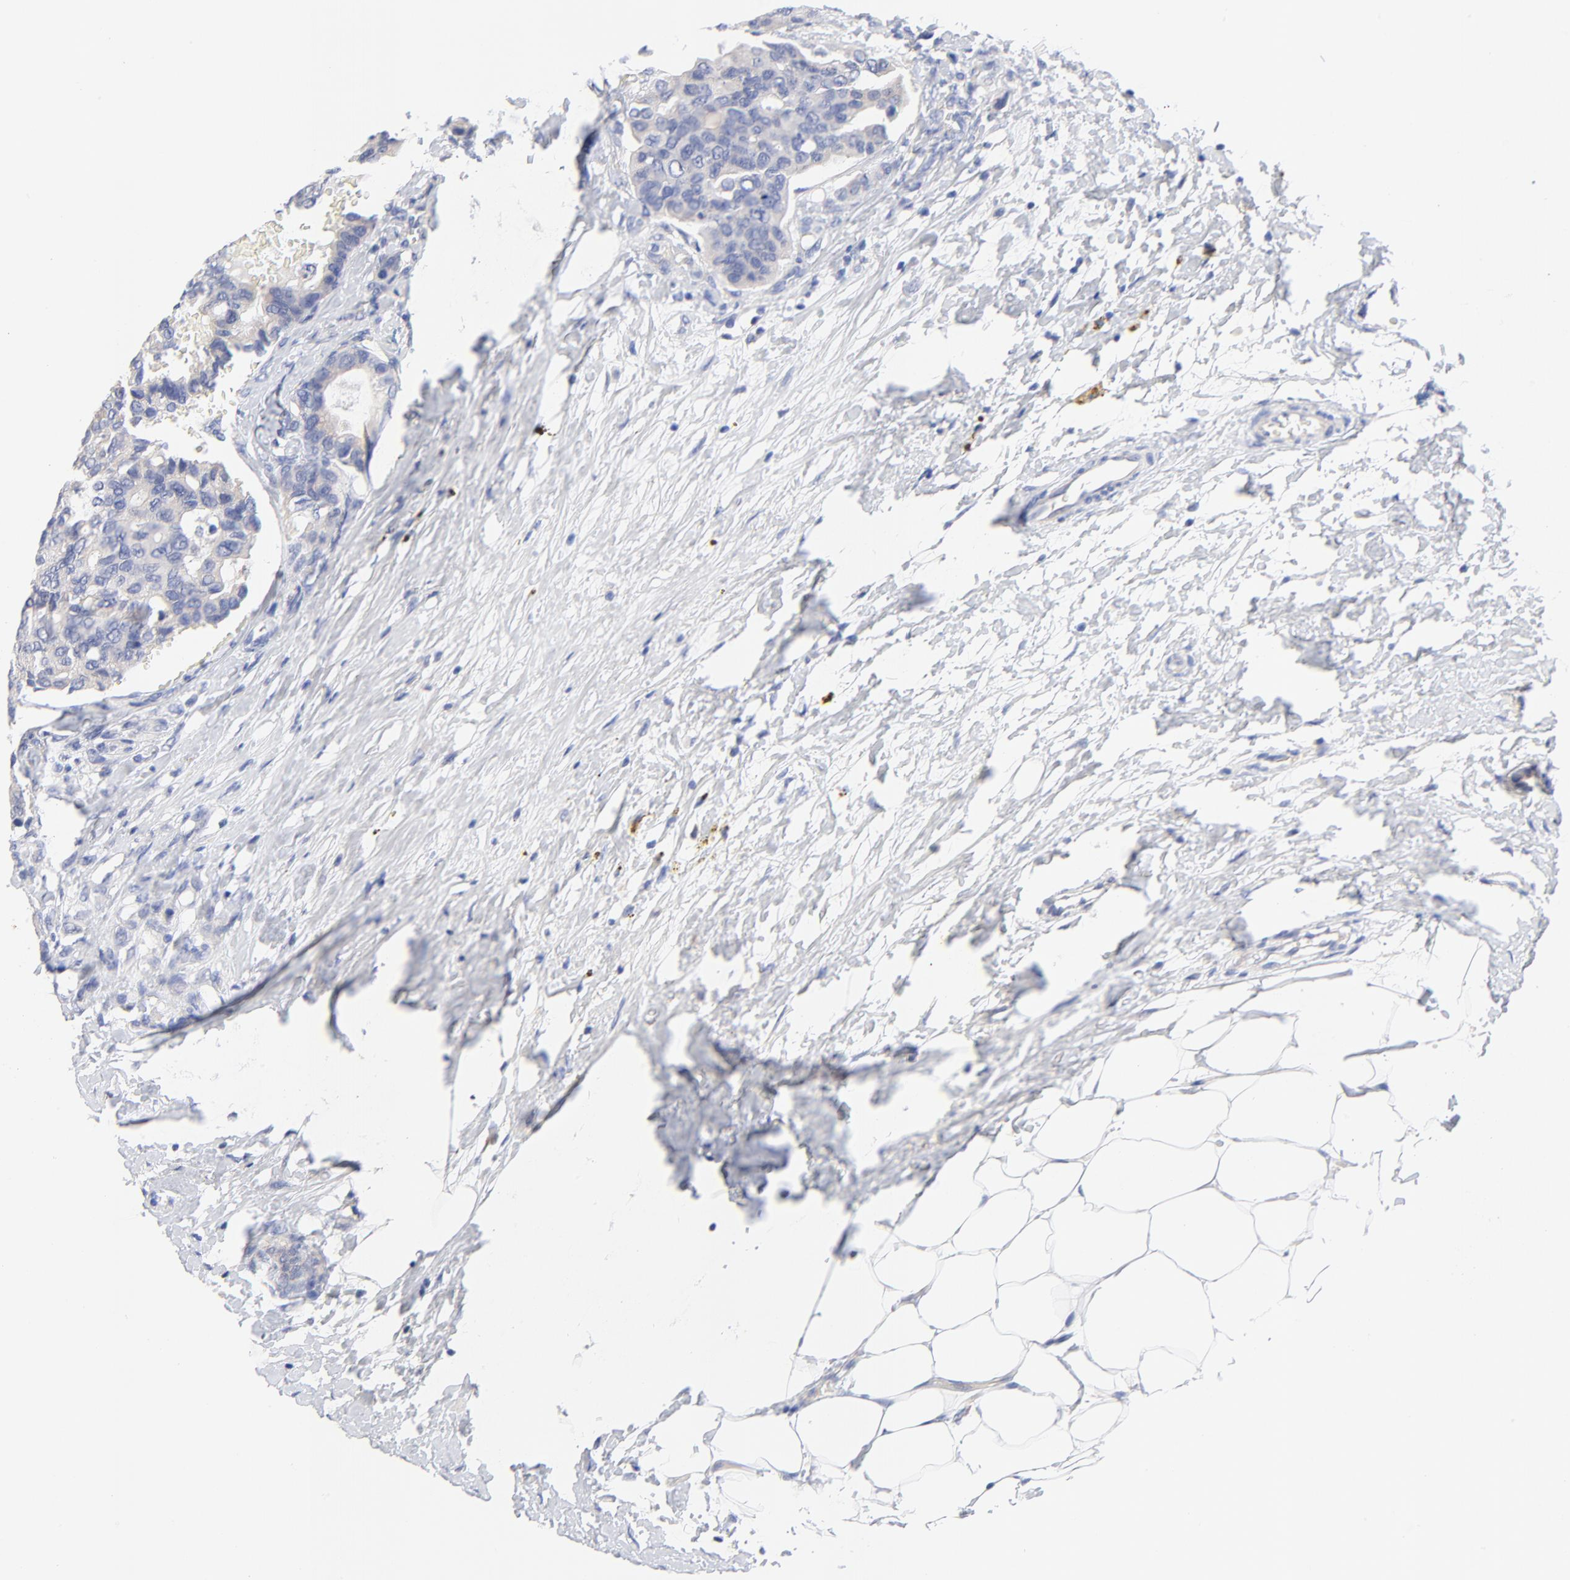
{"staining": {"intensity": "weak", "quantity": "<25%", "location": "cytoplasmic/membranous"}, "tissue": "breast cancer", "cell_type": "Tumor cells", "image_type": "cancer", "snomed": [{"axis": "morphology", "description": "Duct carcinoma"}, {"axis": "topography", "description": "Breast"}], "caption": "DAB immunohistochemical staining of infiltrating ductal carcinoma (breast) displays no significant positivity in tumor cells.", "gene": "FBXO10", "patient": {"sex": "female", "age": 69}}